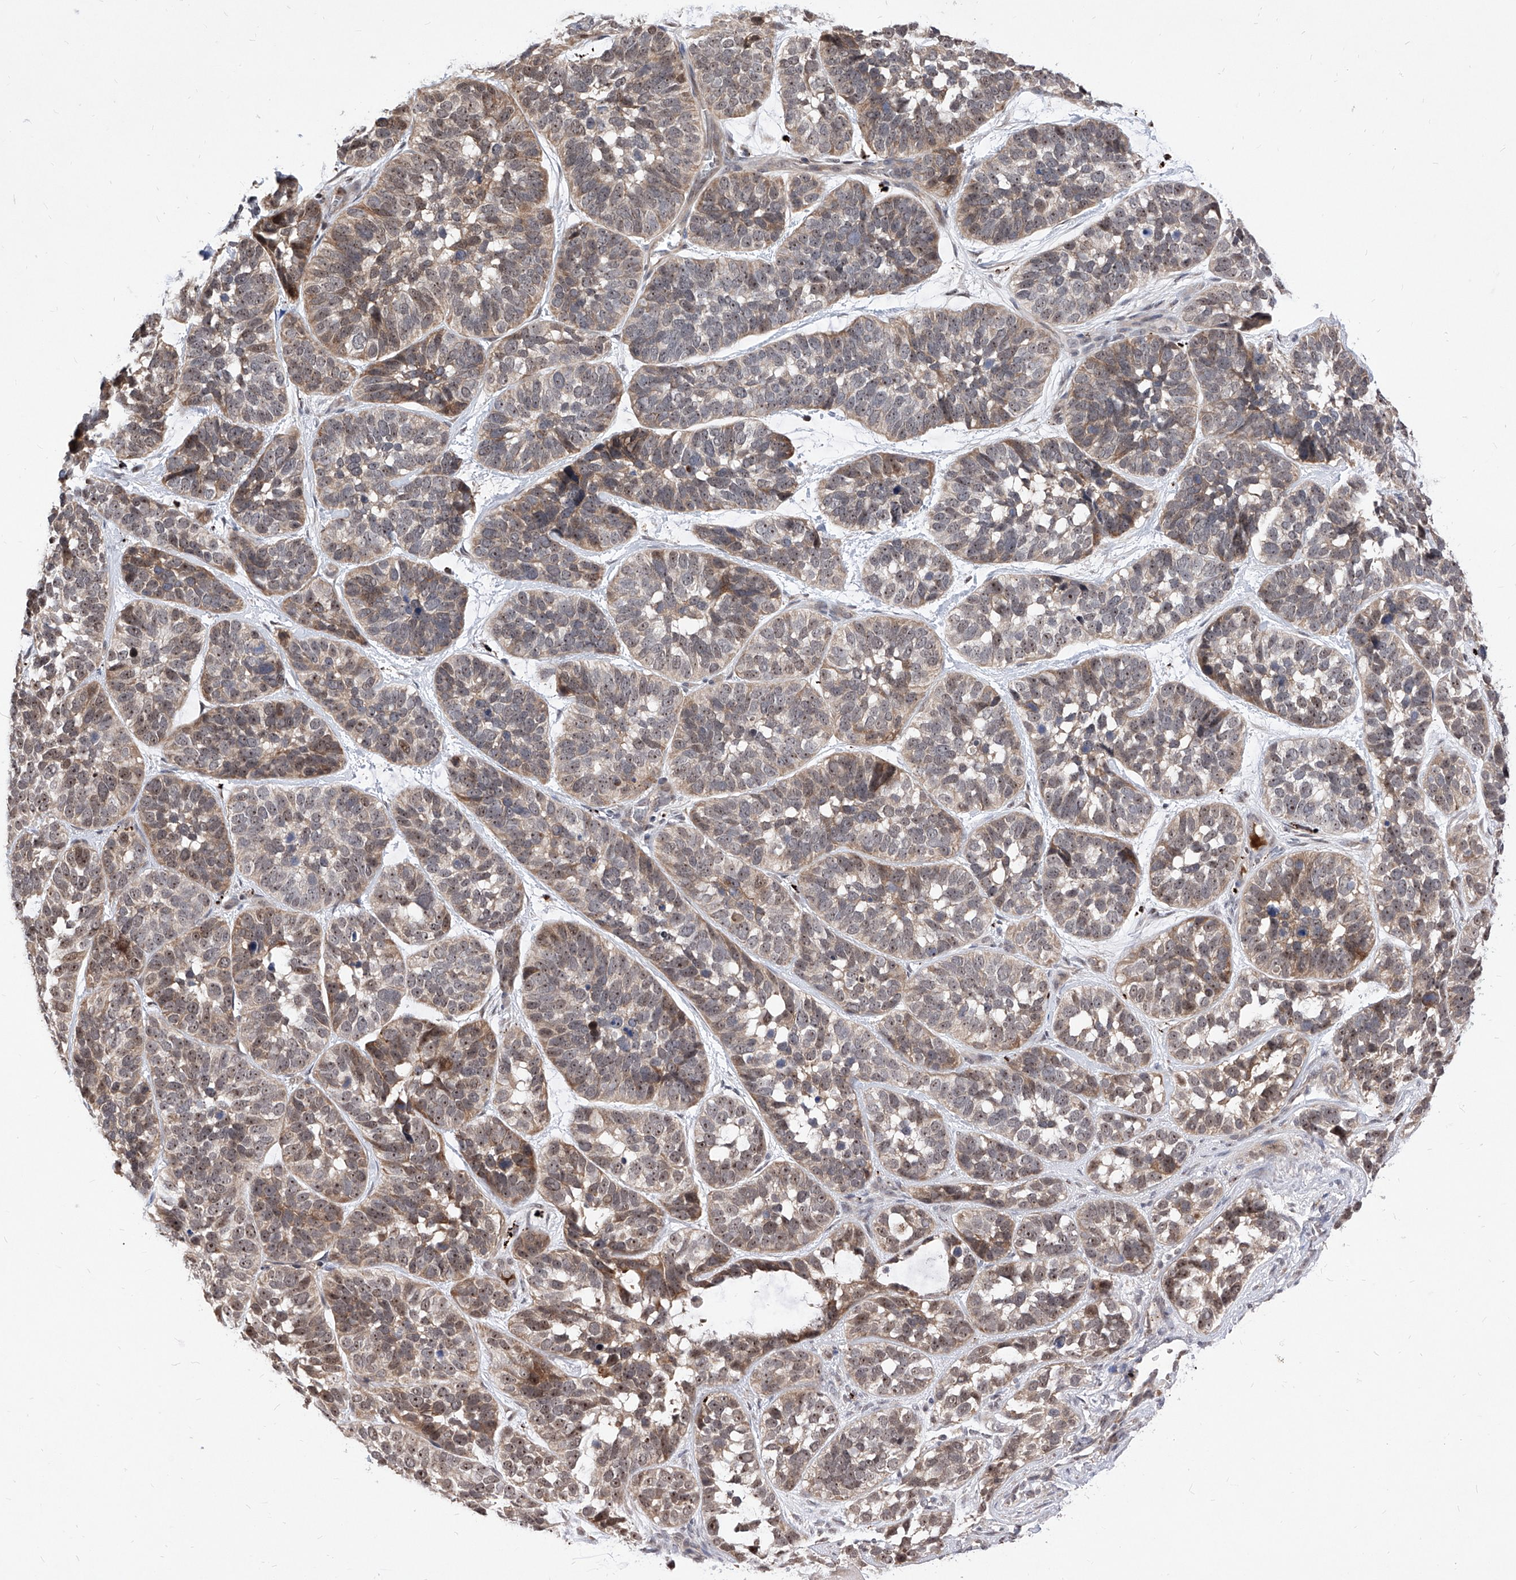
{"staining": {"intensity": "moderate", "quantity": "25%-75%", "location": "cytoplasmic/membranous,nuclear"}, "tissue": "skin cancer", "cell_type": "Tumor cells", "image_type": "cancer", "snomed": [{"axis": "morphology", "description": "Basal cell carcinoma"}, {"axis": "topography", "description": "Skin"}], "caption": "Immunohistochemistry (IHC) (DAB (3,3'-diaminobenzidine)) staining of skin basal cell carcinoma demonstrates moderate cytoplasmic/membranous and nuclear protein staining in approximately 25%-75% of tumor cells.", "gene": "LGR4", "patient": {"sex": "male", "age": 62}}